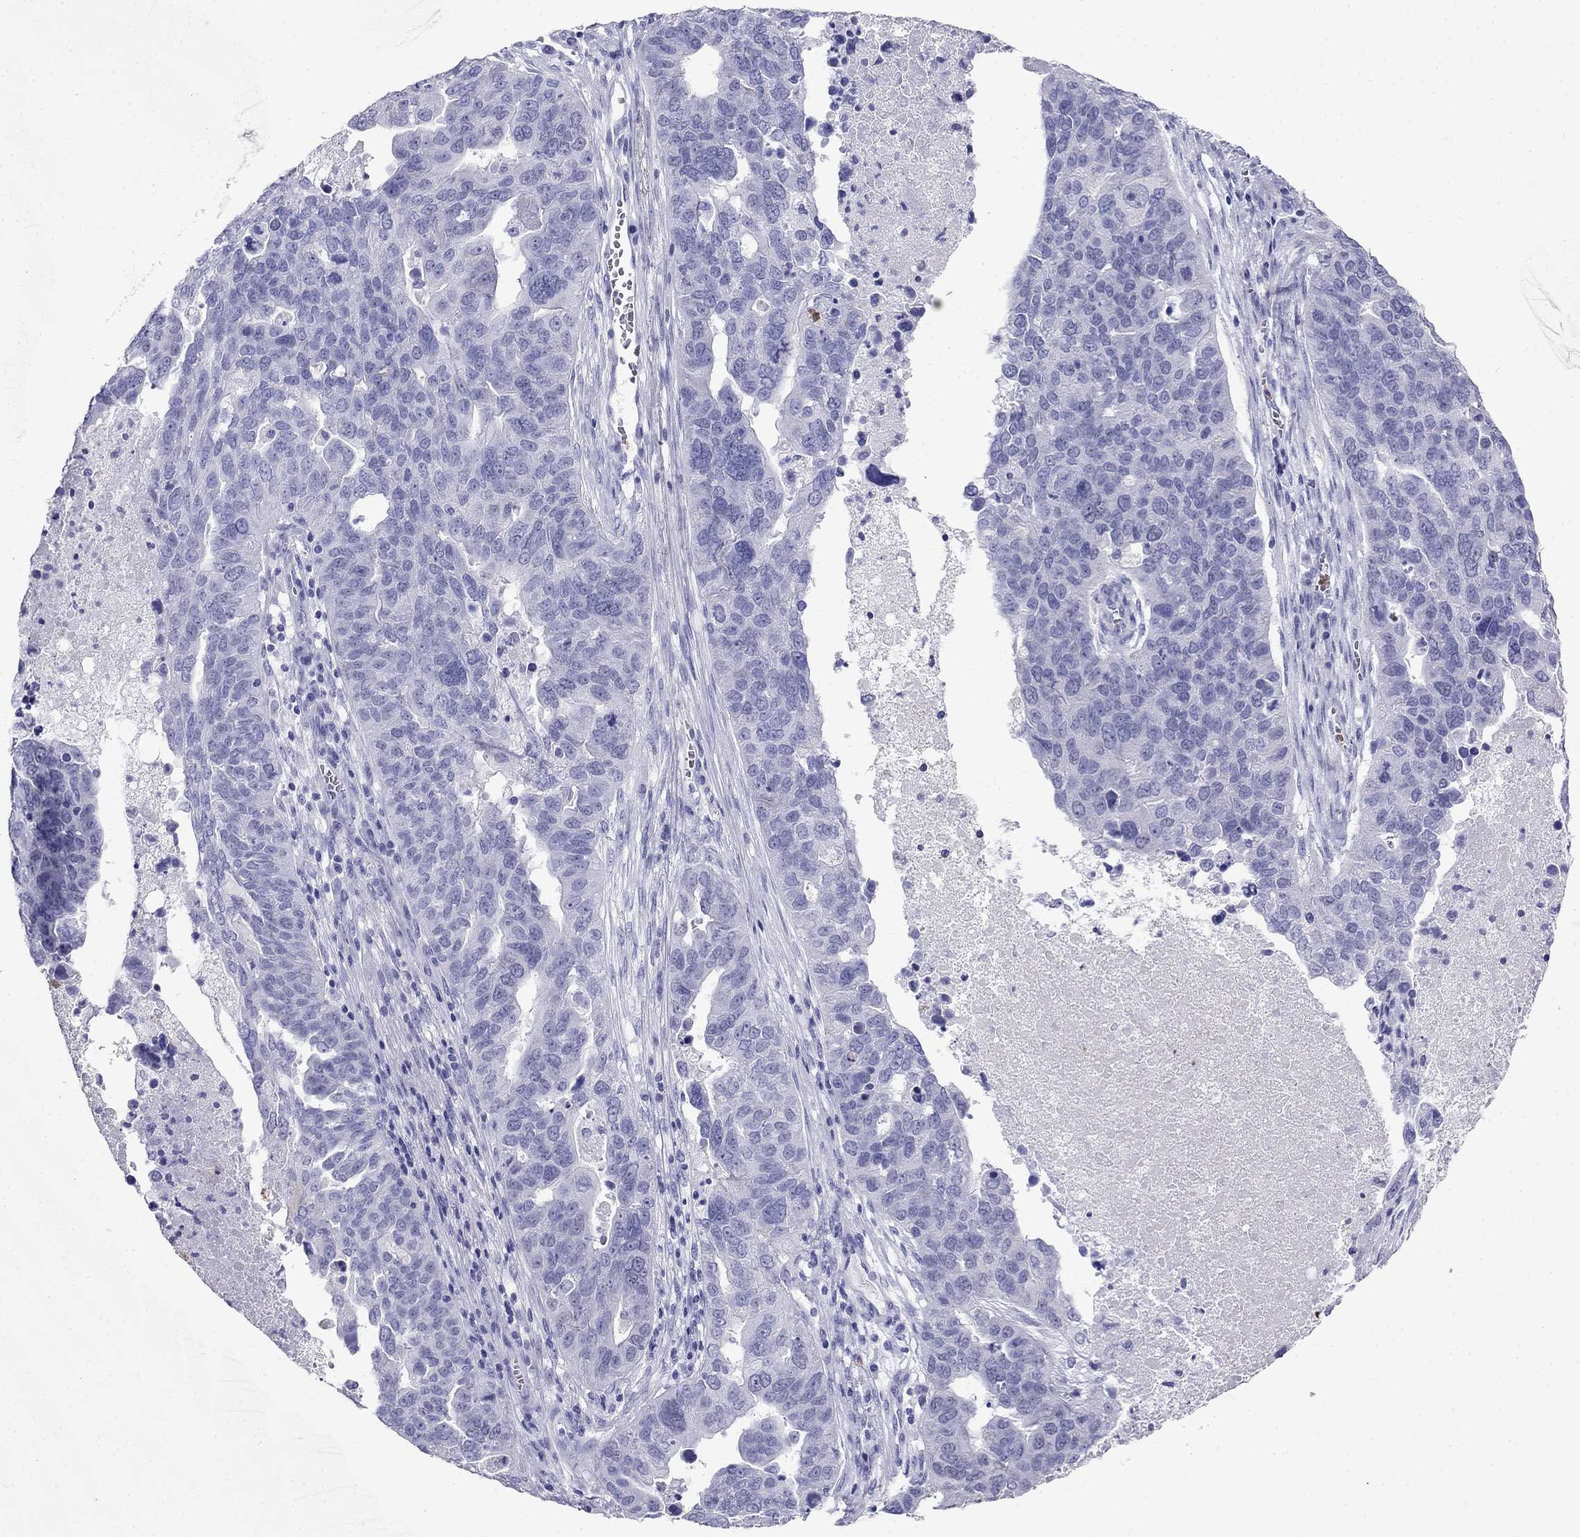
{"staining": {"intensity": "negative", "quantity": "none", "location": "none"}, "tissue": "ovarian cancer", "cell_type": "Tumor cells", "image_type": "cancer", "snomed": [{"axis": "morphology", "description": "Carcinoma, endometroid"}, {"axis": "topography", "description": "Soft tissue"}, {"axis": "topography", "description": "Ovary"}], "caption": "Histopathology image shows no significant protein staining in tumor cells of ovarian cancer. The staining is performed using DAB (3,3'-diaminobenzidine) brown chromogen with nuclei counter-stained in using hematoxylin.", "gene": "PPP1R36", "patient": {"sex": "female", "age": 52}}